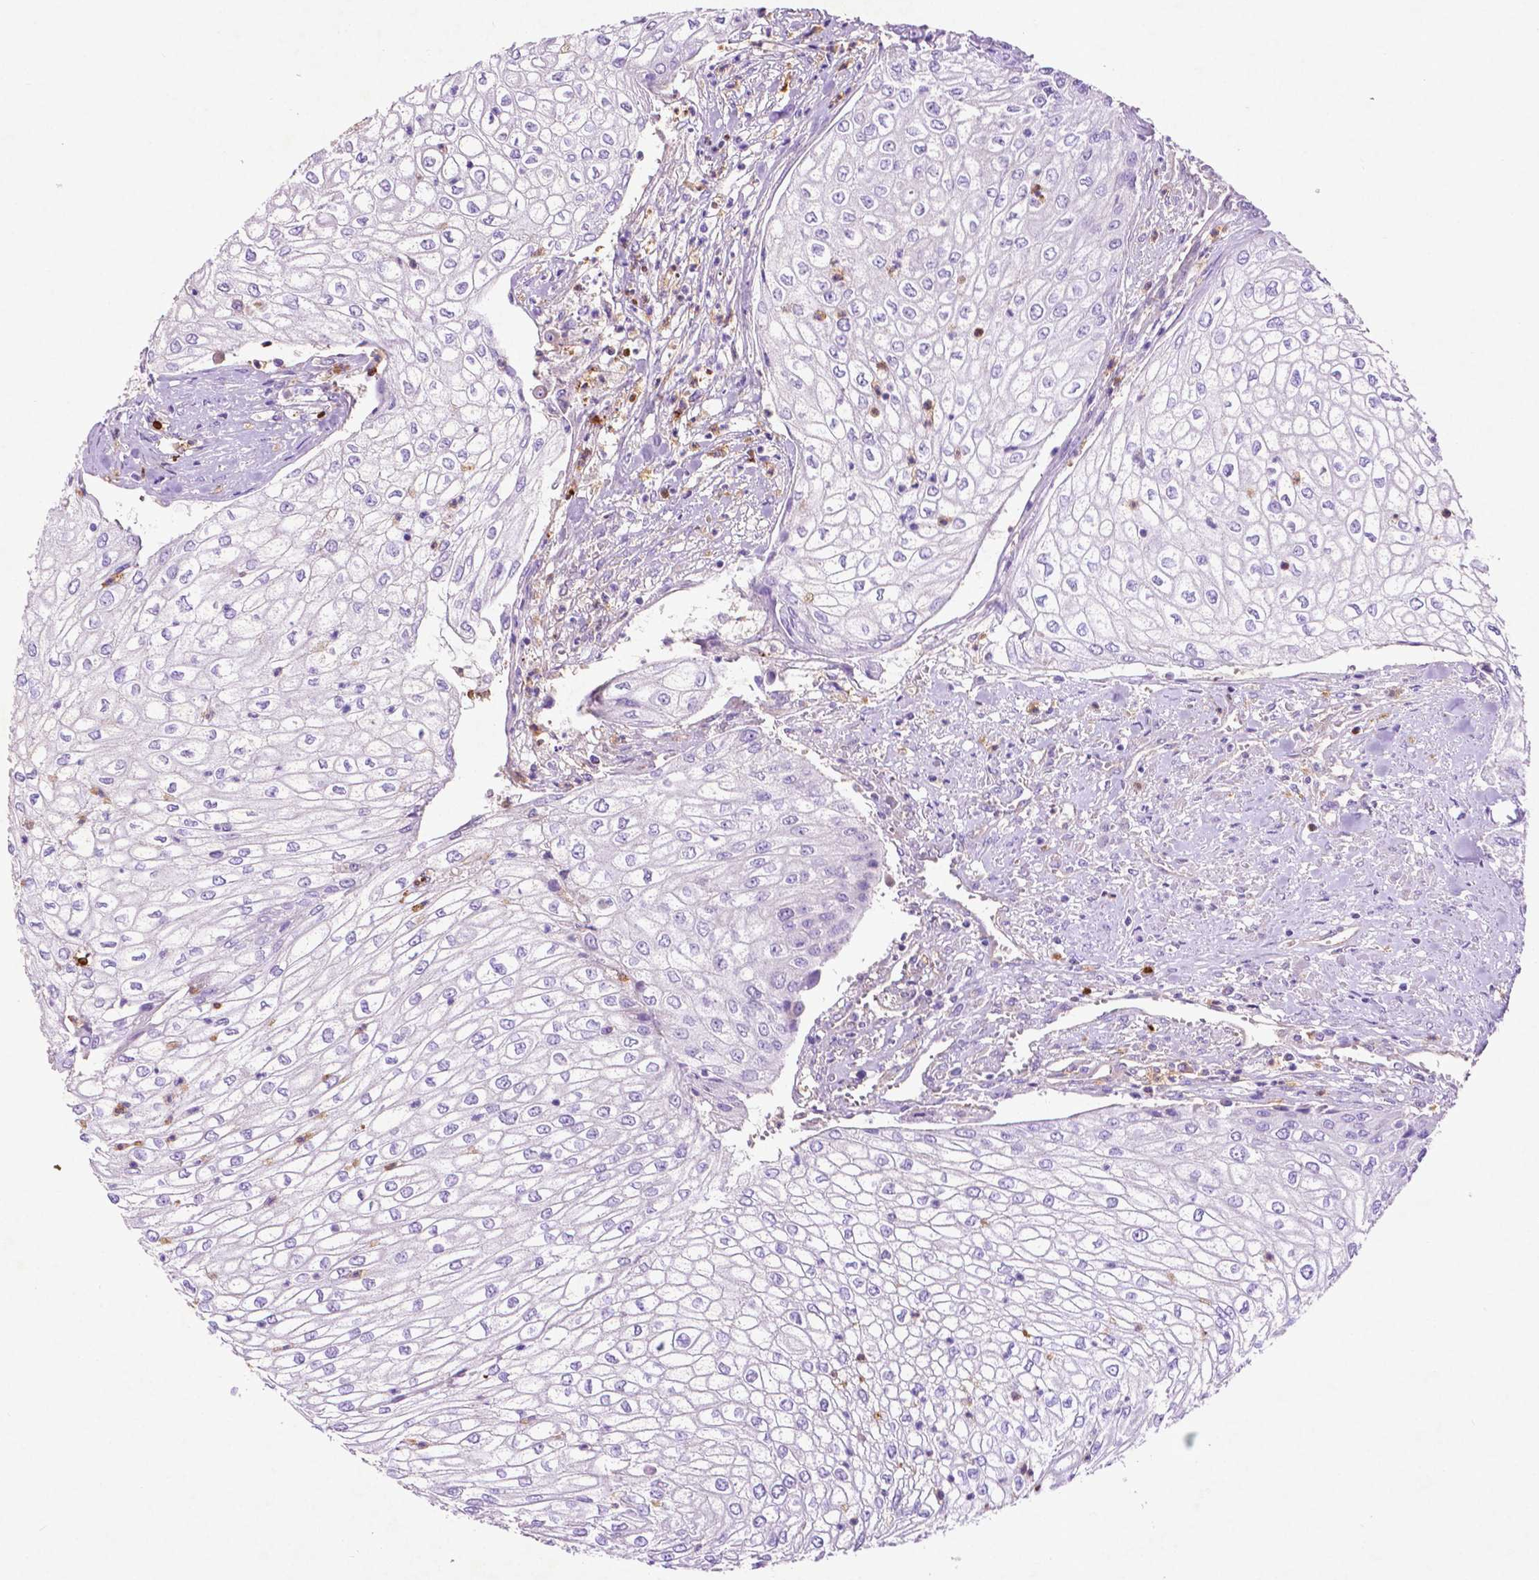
{"staining": {"intensity": "negative", "quantity": "none", "location": "none"}, "tissue": "urothelial cancer", "cell_type": "Tumor cells", "image_type": "cancer", "snomed": [{"axis": "morphology", "description": "Urothelial carcinoma, High grade"}, {"axis": "topography", "description": "Urinary bladder"}], "caption": "Histopathology image shows no significant protein expression in tumor cells of urothelial cancer.", "gene": "GDPD5", "patient": {"sex": "male", "age": 62}}